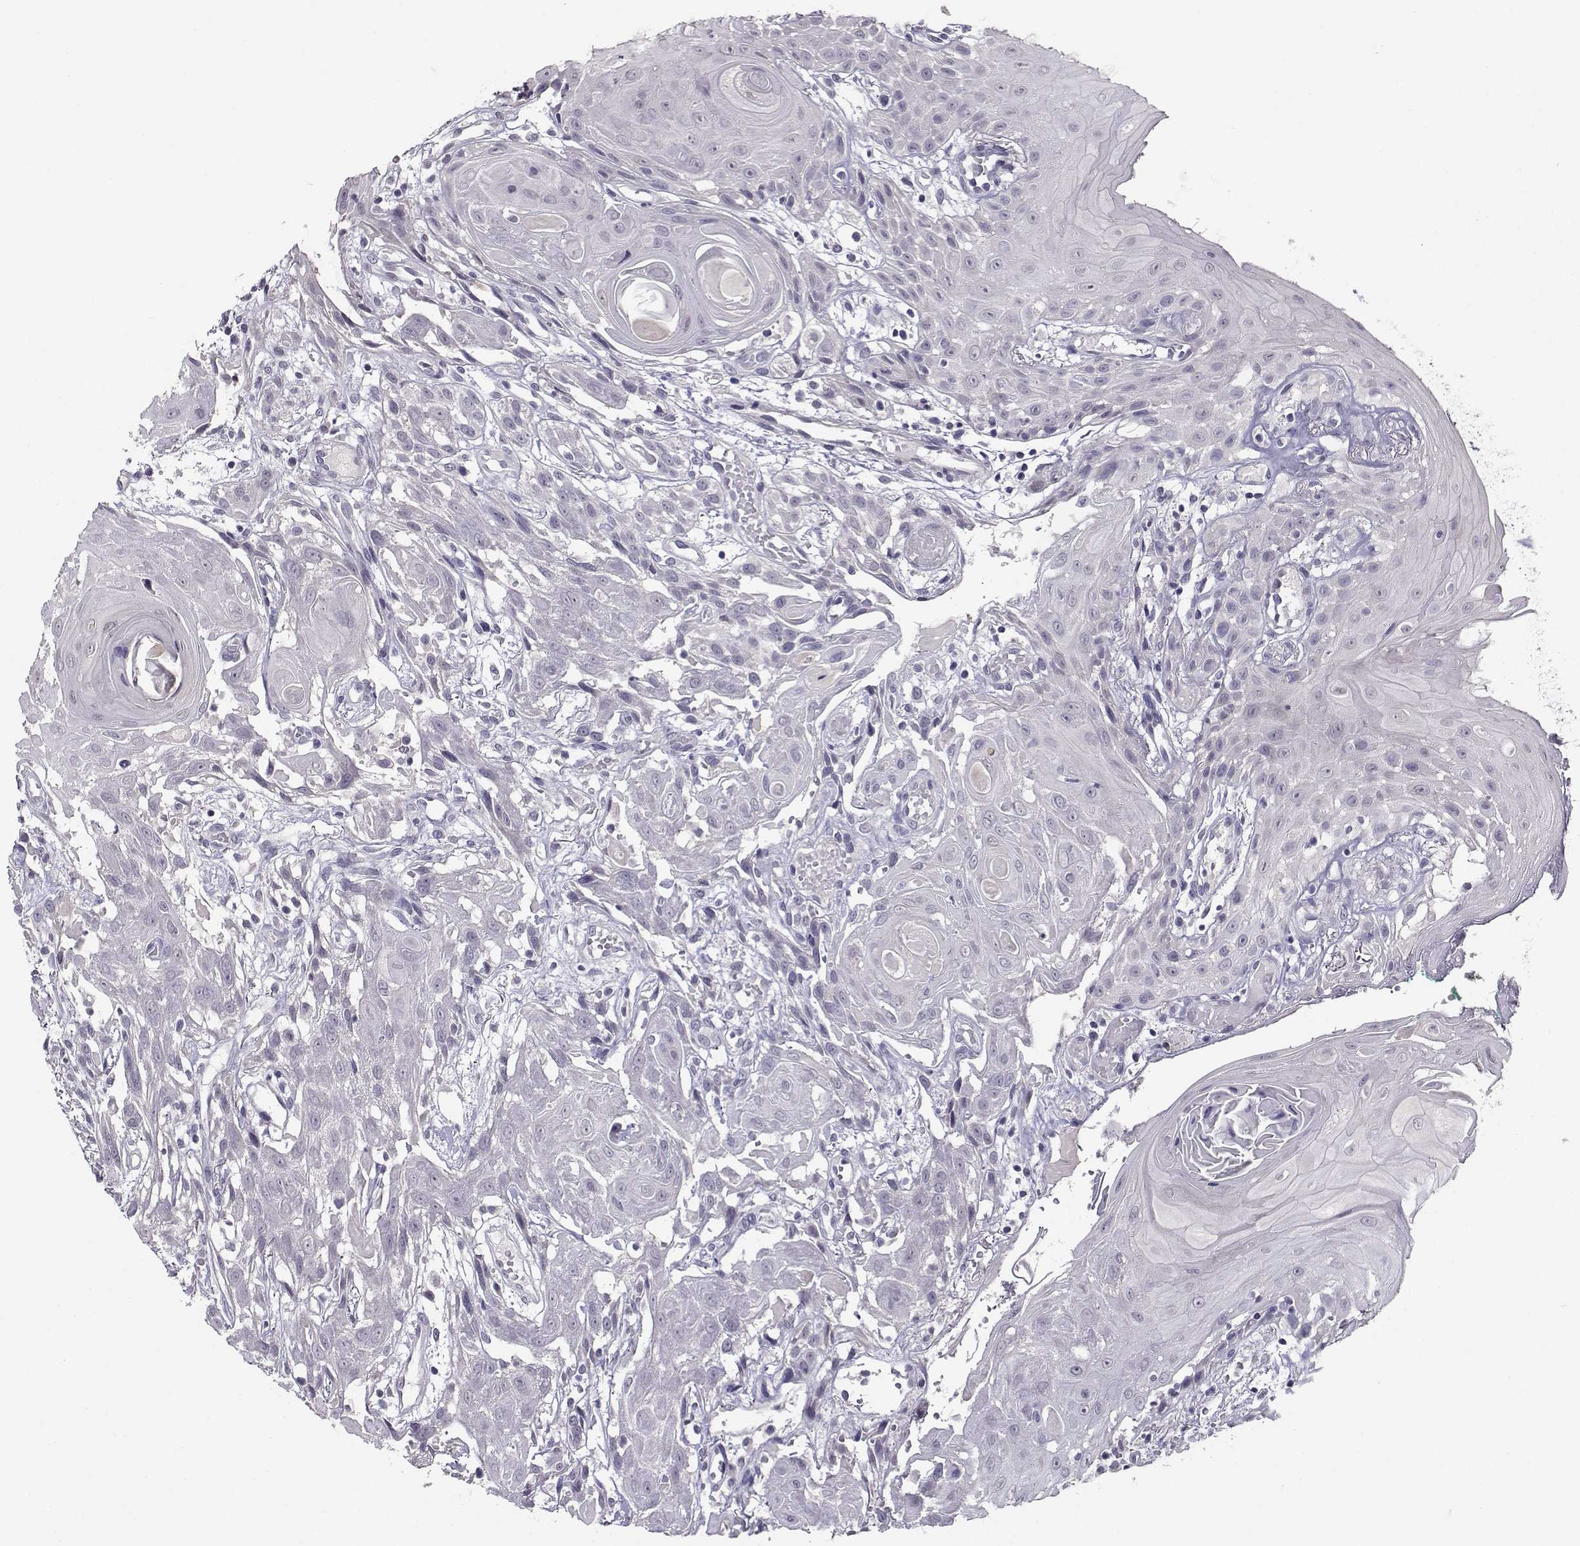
{"staining": {"intensity": "negative", "quantity": "none", "location": "none"}, "tissue": "head and neck cancer", "cell_type": "Tumor cells", "image_type": "cancer", "snomed": [{"axis": "morphology", "description": "Normal tissue, NOS"}, {"axis": "morphology", "description": "Squamous cell carcinoma, NOS"}, {"axis": "topography", "description": "Oral tissue"}, {"axis": "topography", "description": "Salivary gland"}, {"axis": "topography", "description": "Head-Neck"}], "caption": "The immunohistochemistry (IHC) photomicrograph has no significant expression in tumor cells of head and neck cancer (squamous cell carcinoma) tissue.", "gene": "RHOXF2", "patient": {"sex": "female", "age": 62}}